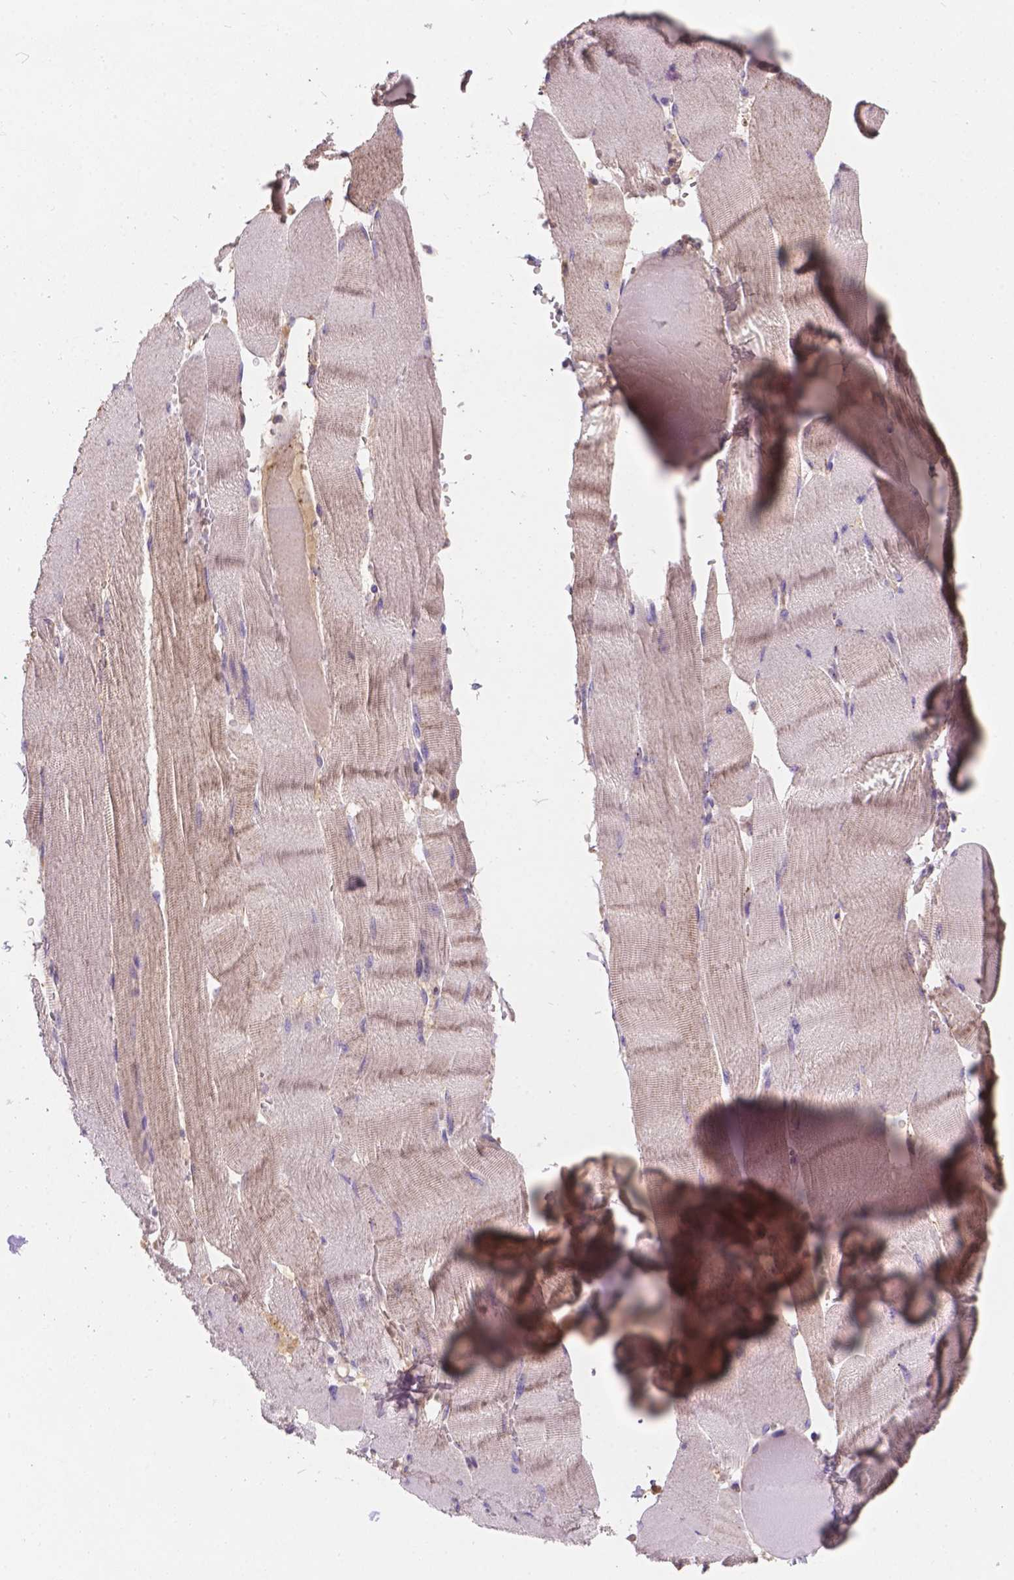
{"staining": {"intensity": "weak", "quantity": "25%-75%", "location": "cytoplasmic/membranous"}, "tissue": "skeletal muscle", "cell_type": "Myocytes", "image_type": "normal", "snomed": [{"axis": "morphology", "description": "Normal tissue, NOS"}, {"axis": "topography", "description": "Skeletal muscle"}], "caption": "Myocytes display weak cytoplasmic/membranous positivity in about 25%-75% of cells in benign skeletal muscle. (Stains: DAB in brown, nuclei in blue, Microscopy: brightfield microscopy at high magnification).", "gene": "CDK10", "patient": {"sex": "male", "age": 56}}